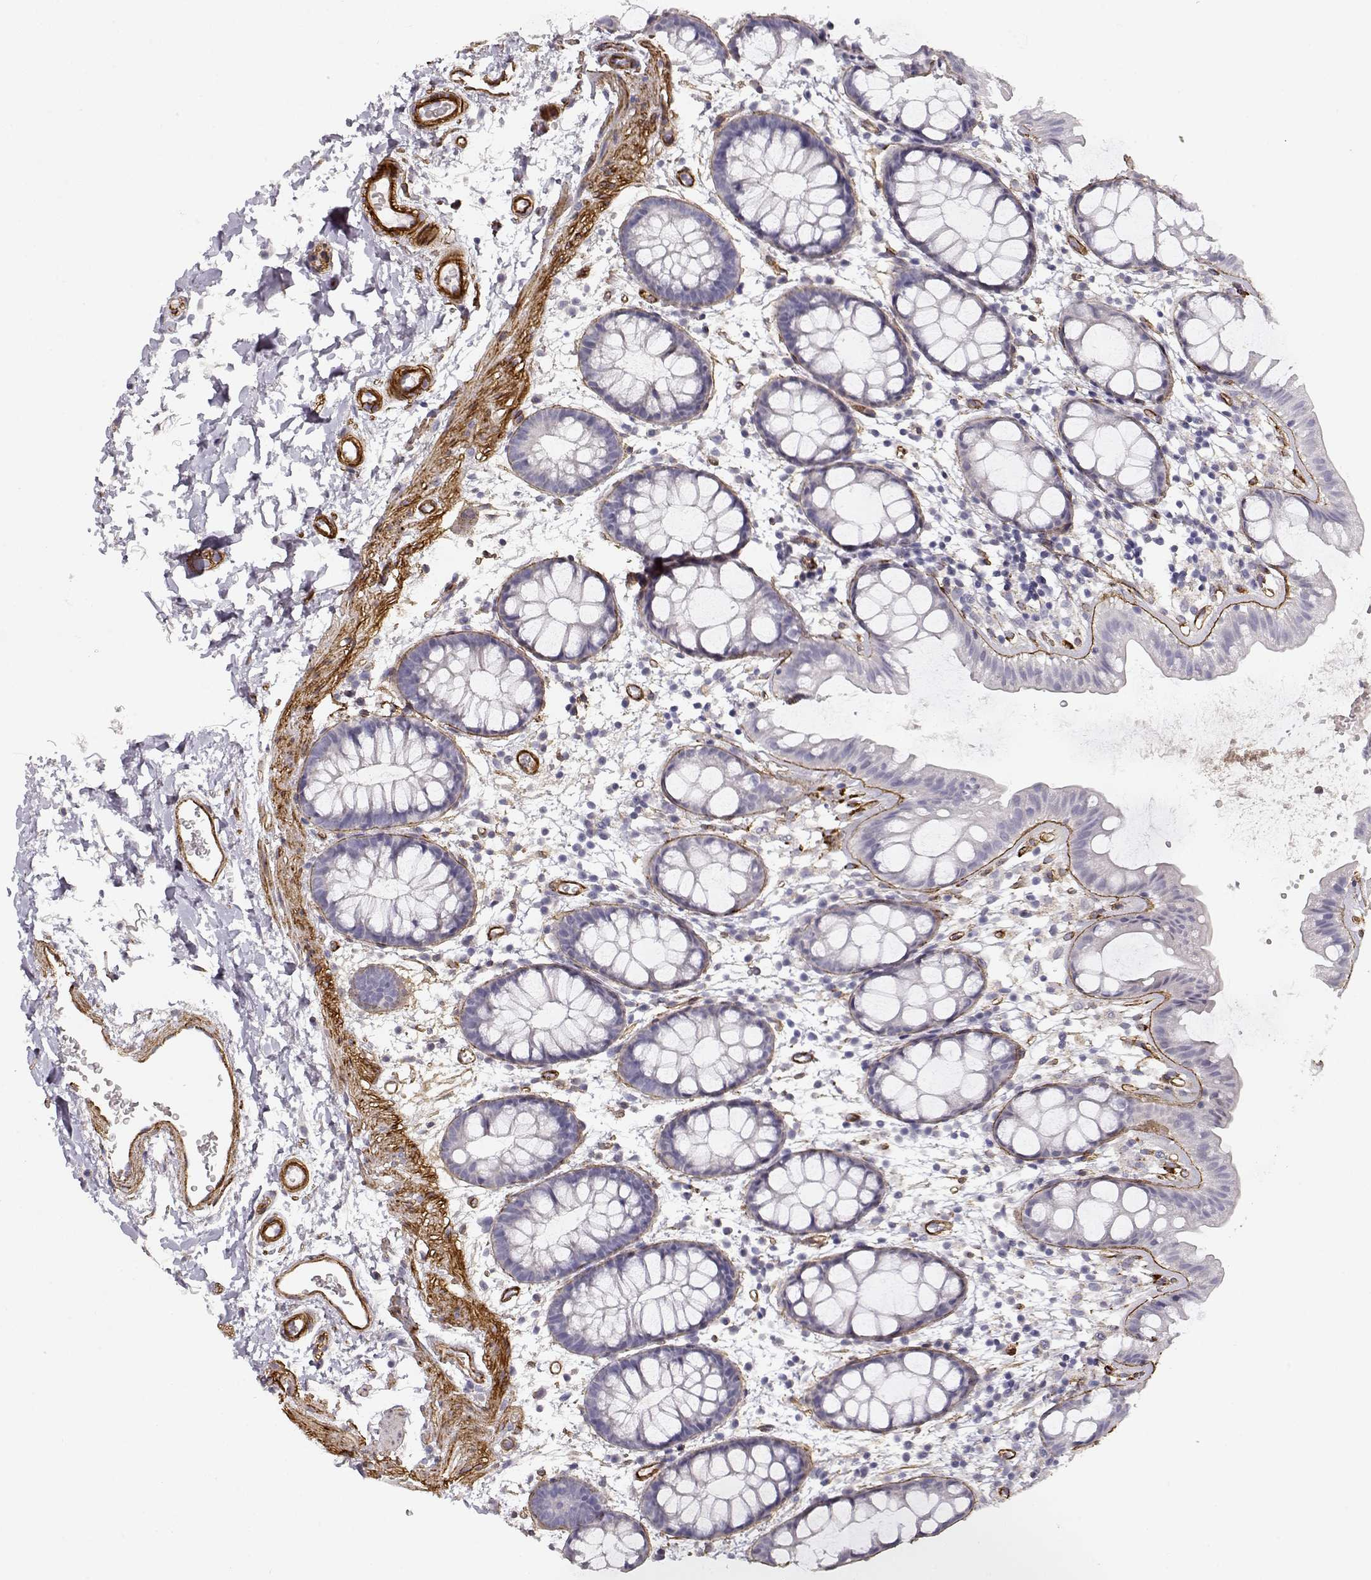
{"staining": {"intensity": "negative", "quantity": "none", "location": "none"}, "tissue": "rectum", "cell_type": "Glandular cells", "image_type": "normal", "snomed": [{"axis": "morphology", "description": "Normal tissue, NOS"}, {"axis": "topography", "description": "Rectum"}], "caption": "The photomicrograph reveals no staining of glandular cells in normal rectum.", "gene": "LAMC1", "patient": {"sex": "male", "age": 57}}